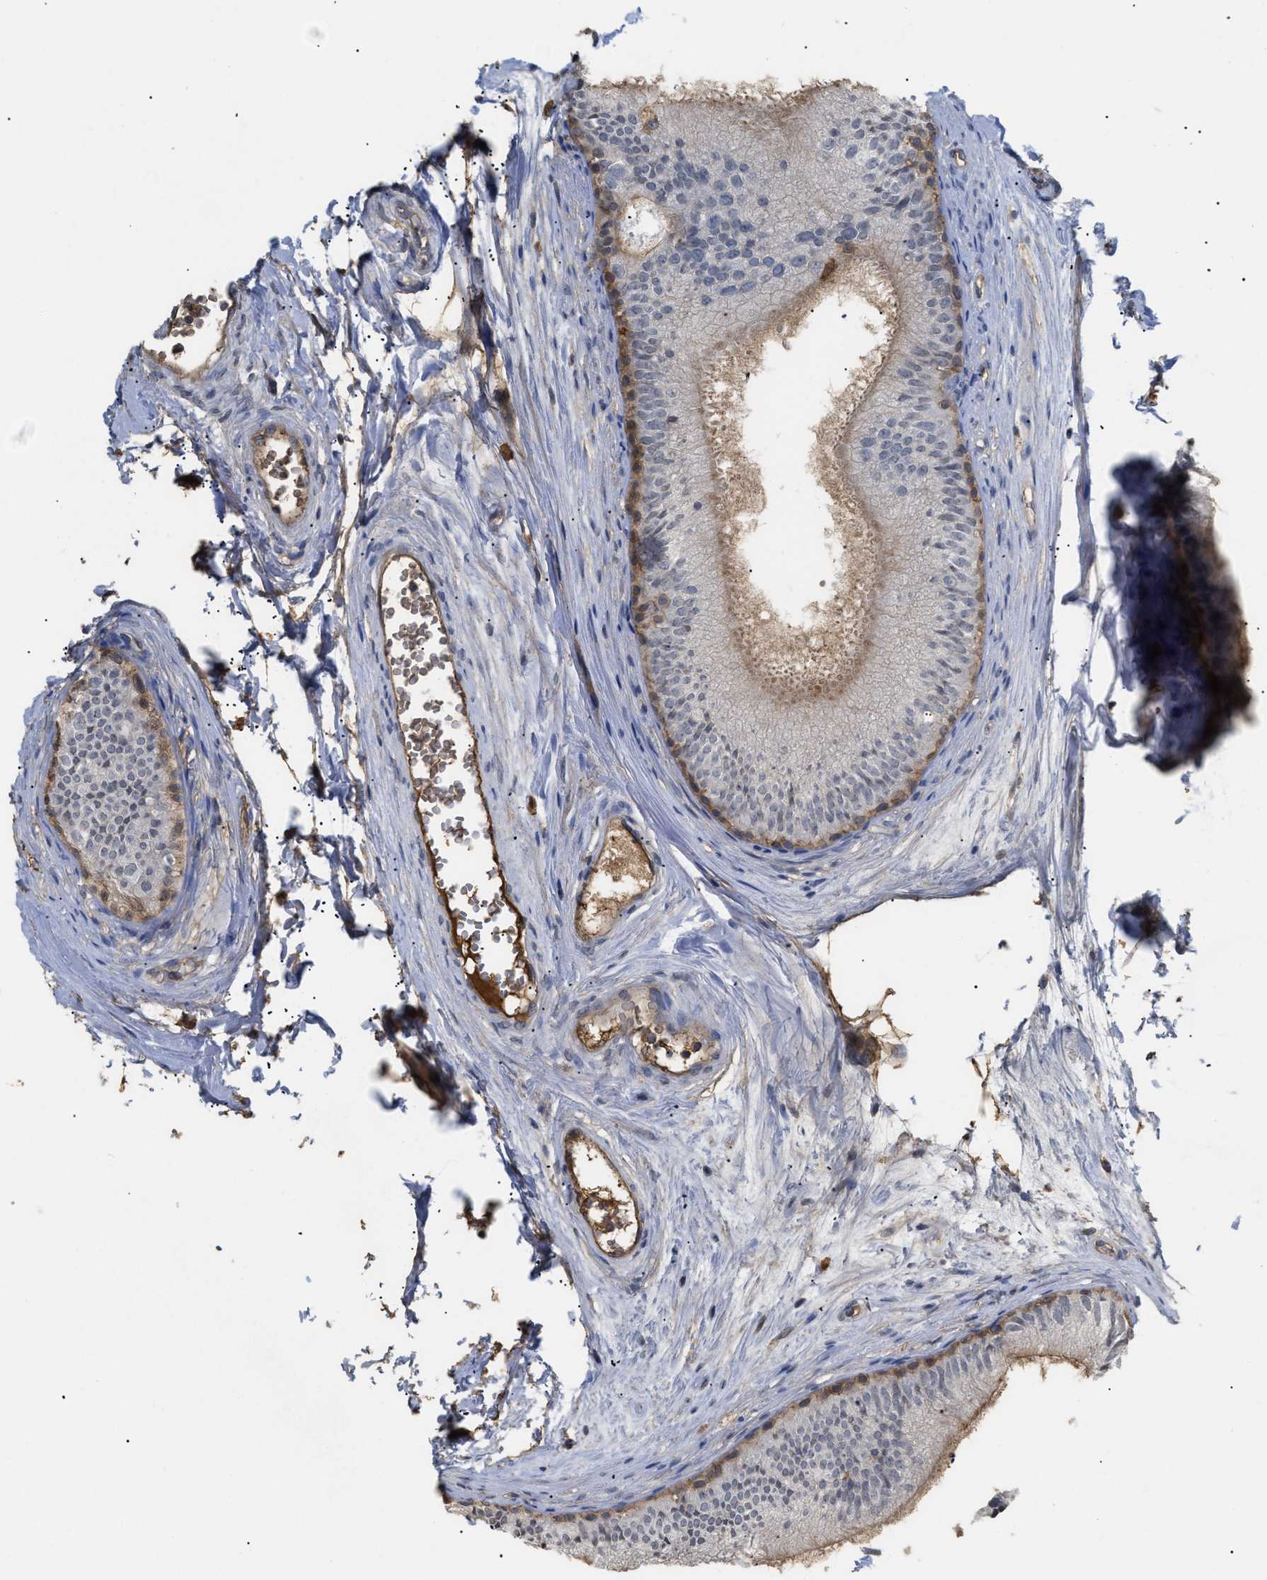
{"staining": {"intensity": "moderate", "quantity": "<25%", "location": "cytoplasmic/membranous"}, "tissue": "epididymis", "cell_type": "Glandular cells", "image_type": "normal", "snomed": [{"axis": "morphology", "description": "Normal tissue, NOS"}, {"axis": "topography", "description": "Epididymis"}], "caption": "Epididymis stained with immunohistochemistry reveals moderate cytoplasmic/membranous positivity in about <25% of glandular cells. The protein of interest is stained brown, and the nuclei are stained in blue (DAB IHC with brightfield microscopy, high magnification).", "gene": "ANXA4", "patient": {"sex": "male", "age": 56}}